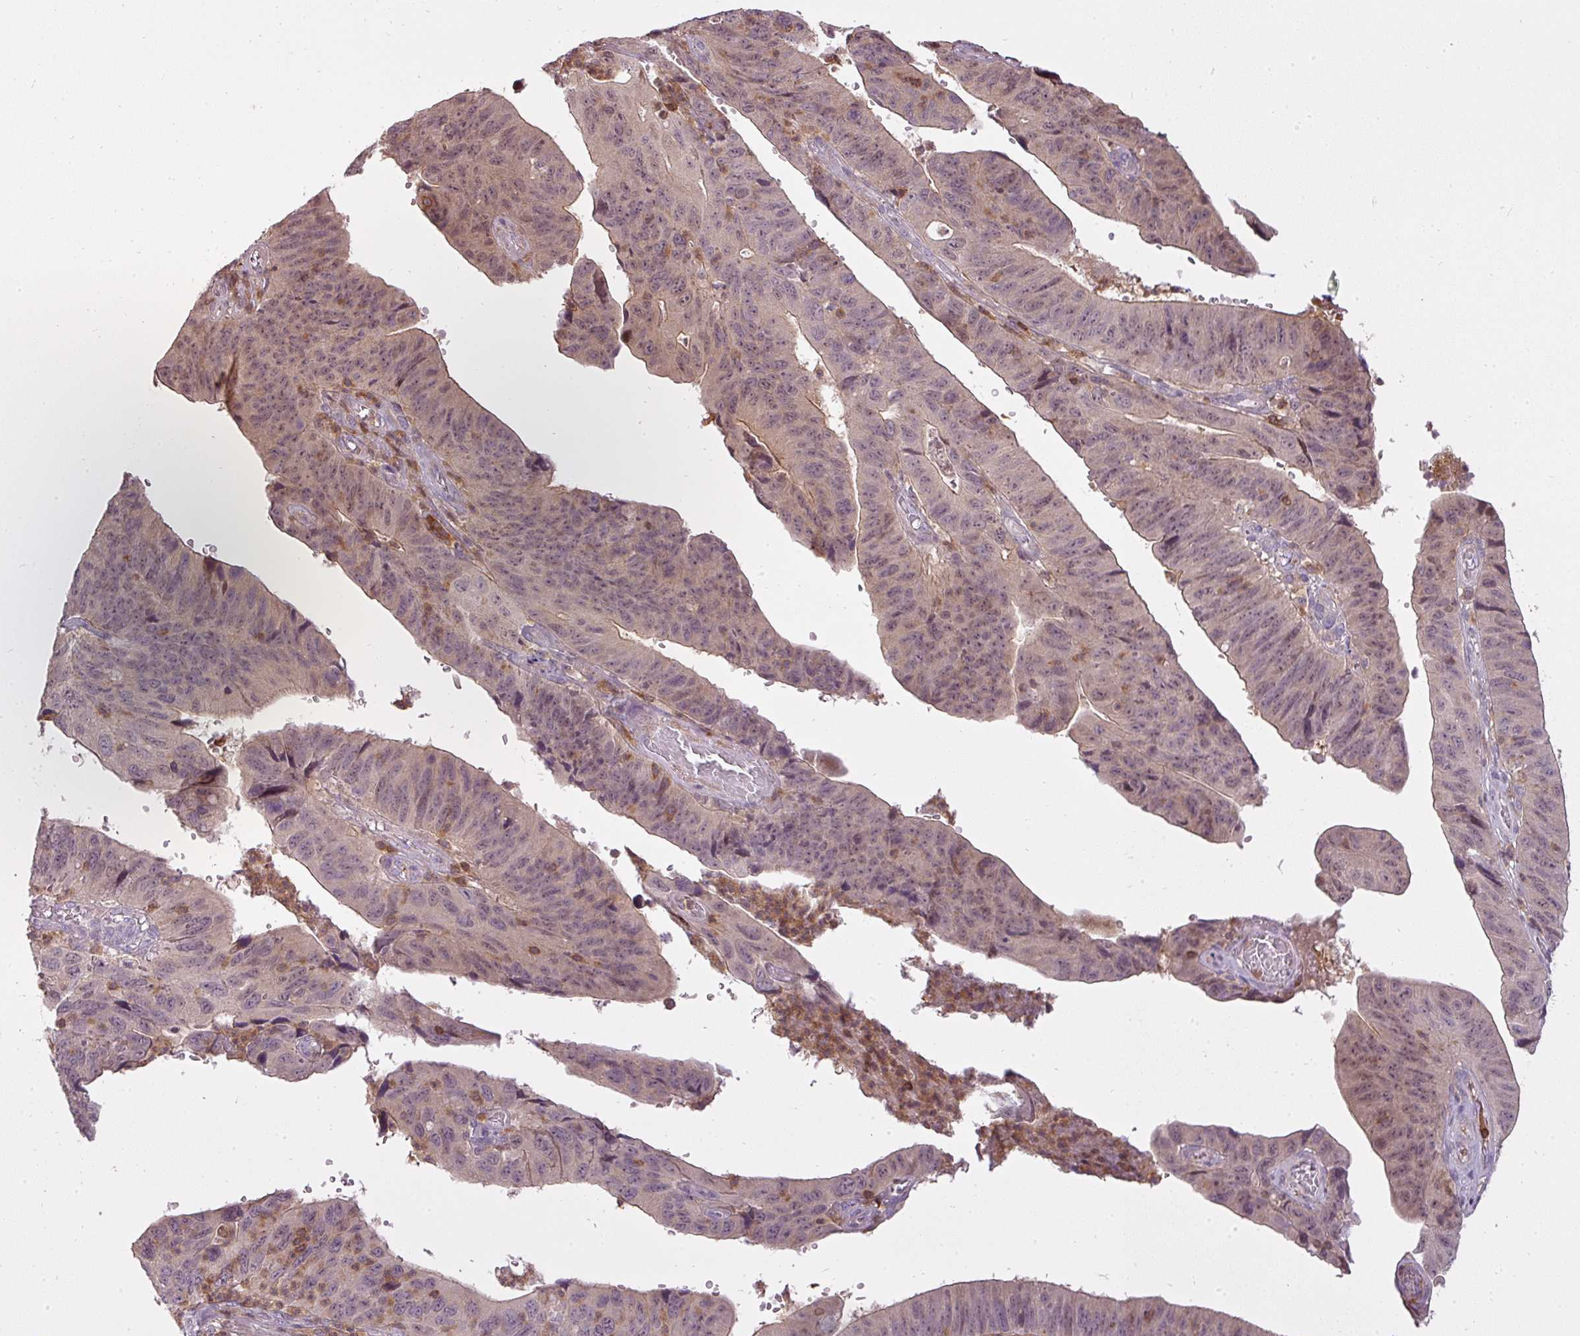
{"staining": {"intensity": "weak", "quantity": "25%-75%", "location": "nuclear"}, "tissue": "stomach cancer", "cell_type": "Tumor cells", "image_type": "cancer", "snomed": [{"axis": "morphology", "description": "Adenocarcinoma, NOS"}, {"axis": "topography", "description": "Stomach"}], "caption": "Immunohistochemistry (IHC) image of neoplastic tissue: human stomach adenocarcinoma stained using immunohistochemistry (IHC) shows low levels of weak protein expression localized specifically in the nuclear of tumor cells, appearing as a nuclear brown color.", "gene": "STK4", "patient": {"sex": "male", "age": 59}}